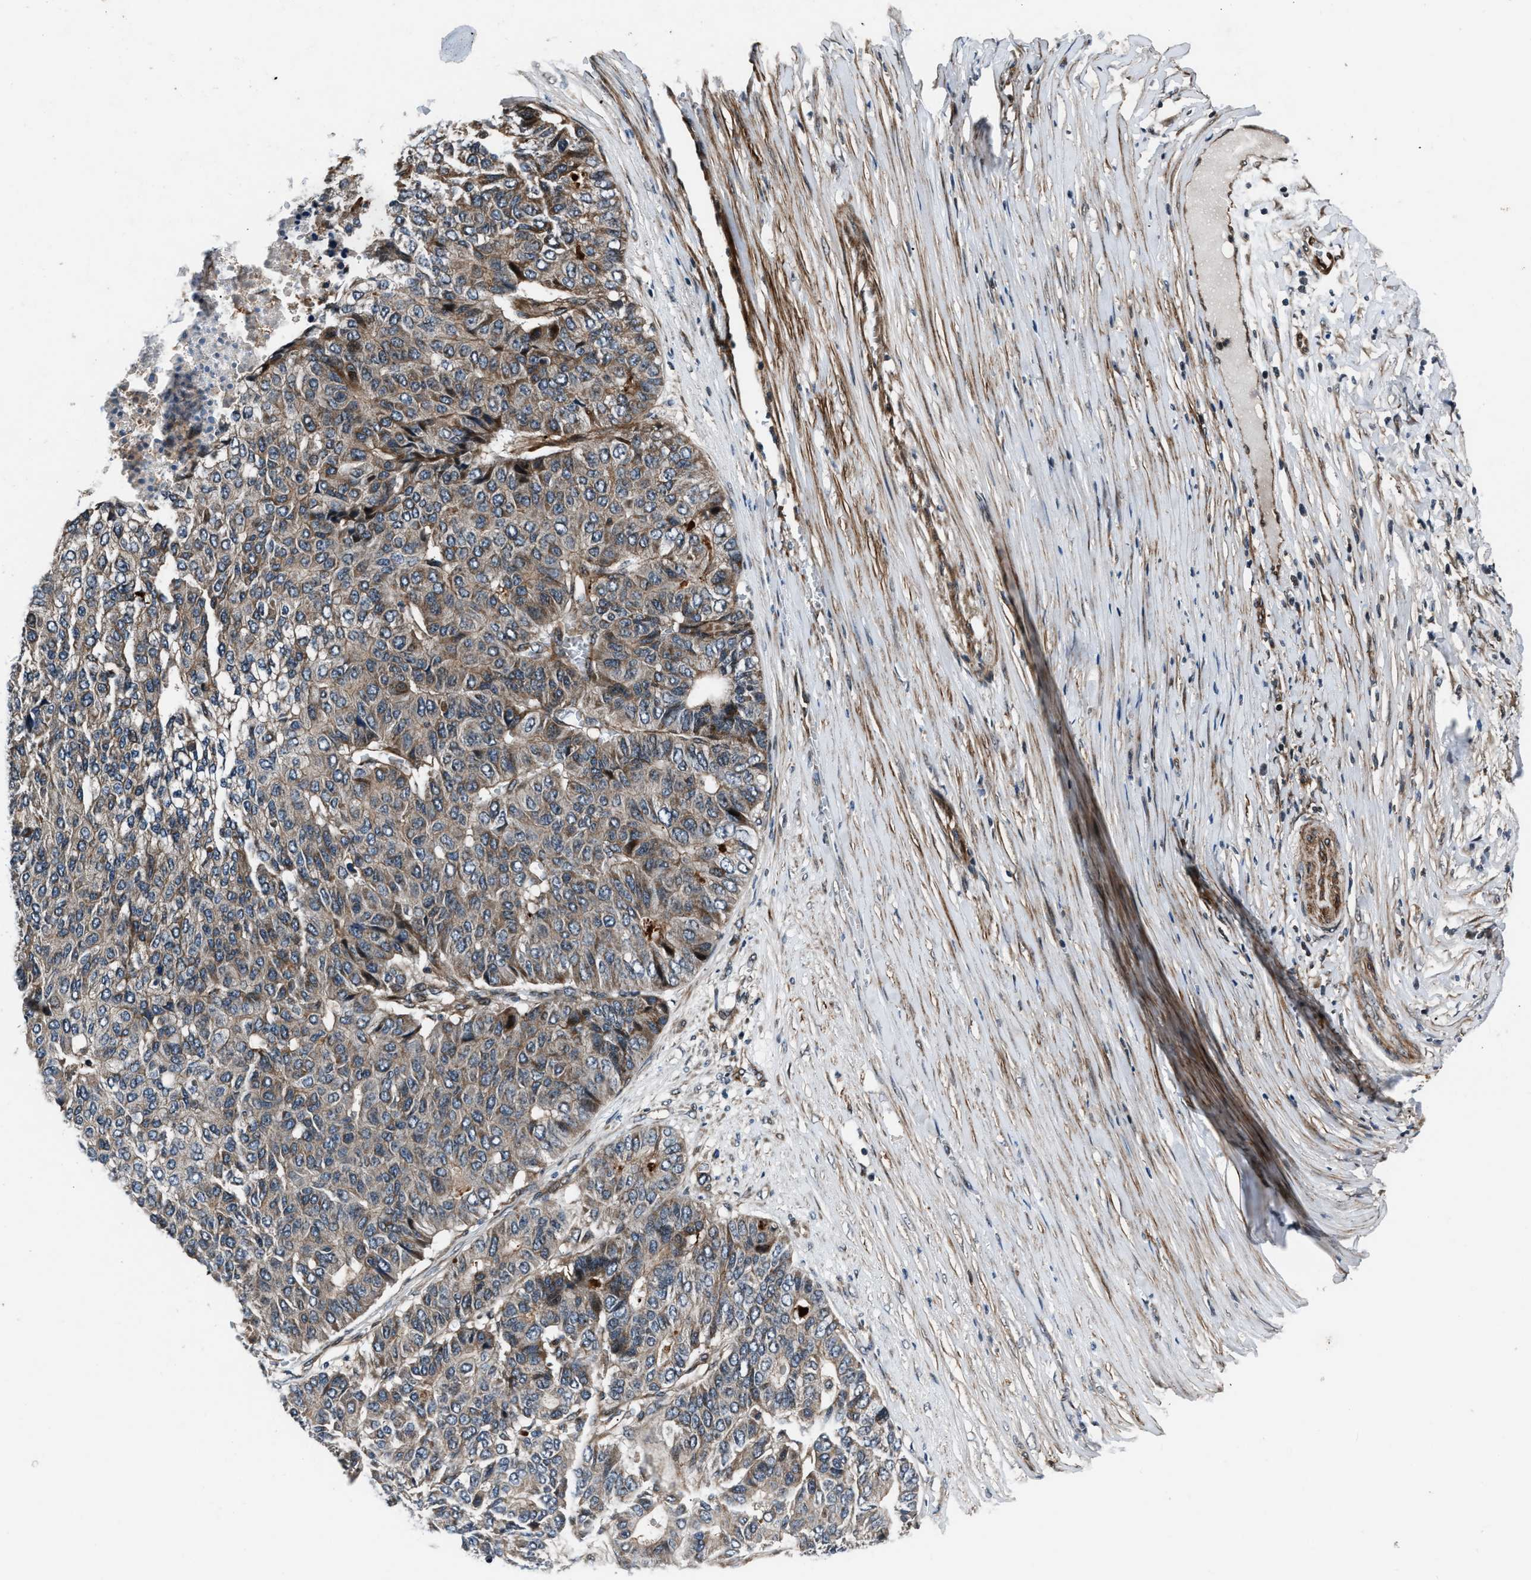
{"staining": {"intensity": "moderate", "quantity": "25%-75%", "location": "cytoplasmic/membranous"}, "tissue": "pancreatic cancer", "cell_type": "Tumor cells", "image_type": "cancer", "snomed": [{"axis": "morphology", "description": "Adenocarcinoma, NOS"}, {"axis": "topography", "description": "Pancreas"}], "caption": "Moderate cytoplasmic/membranous protein expression is identified in approximately 25%-75% of tumor cells in adenocarcinoma (pancreatic).", "gene": "DYNC2I1", "patient": {"sex": "male", "age": 50}}